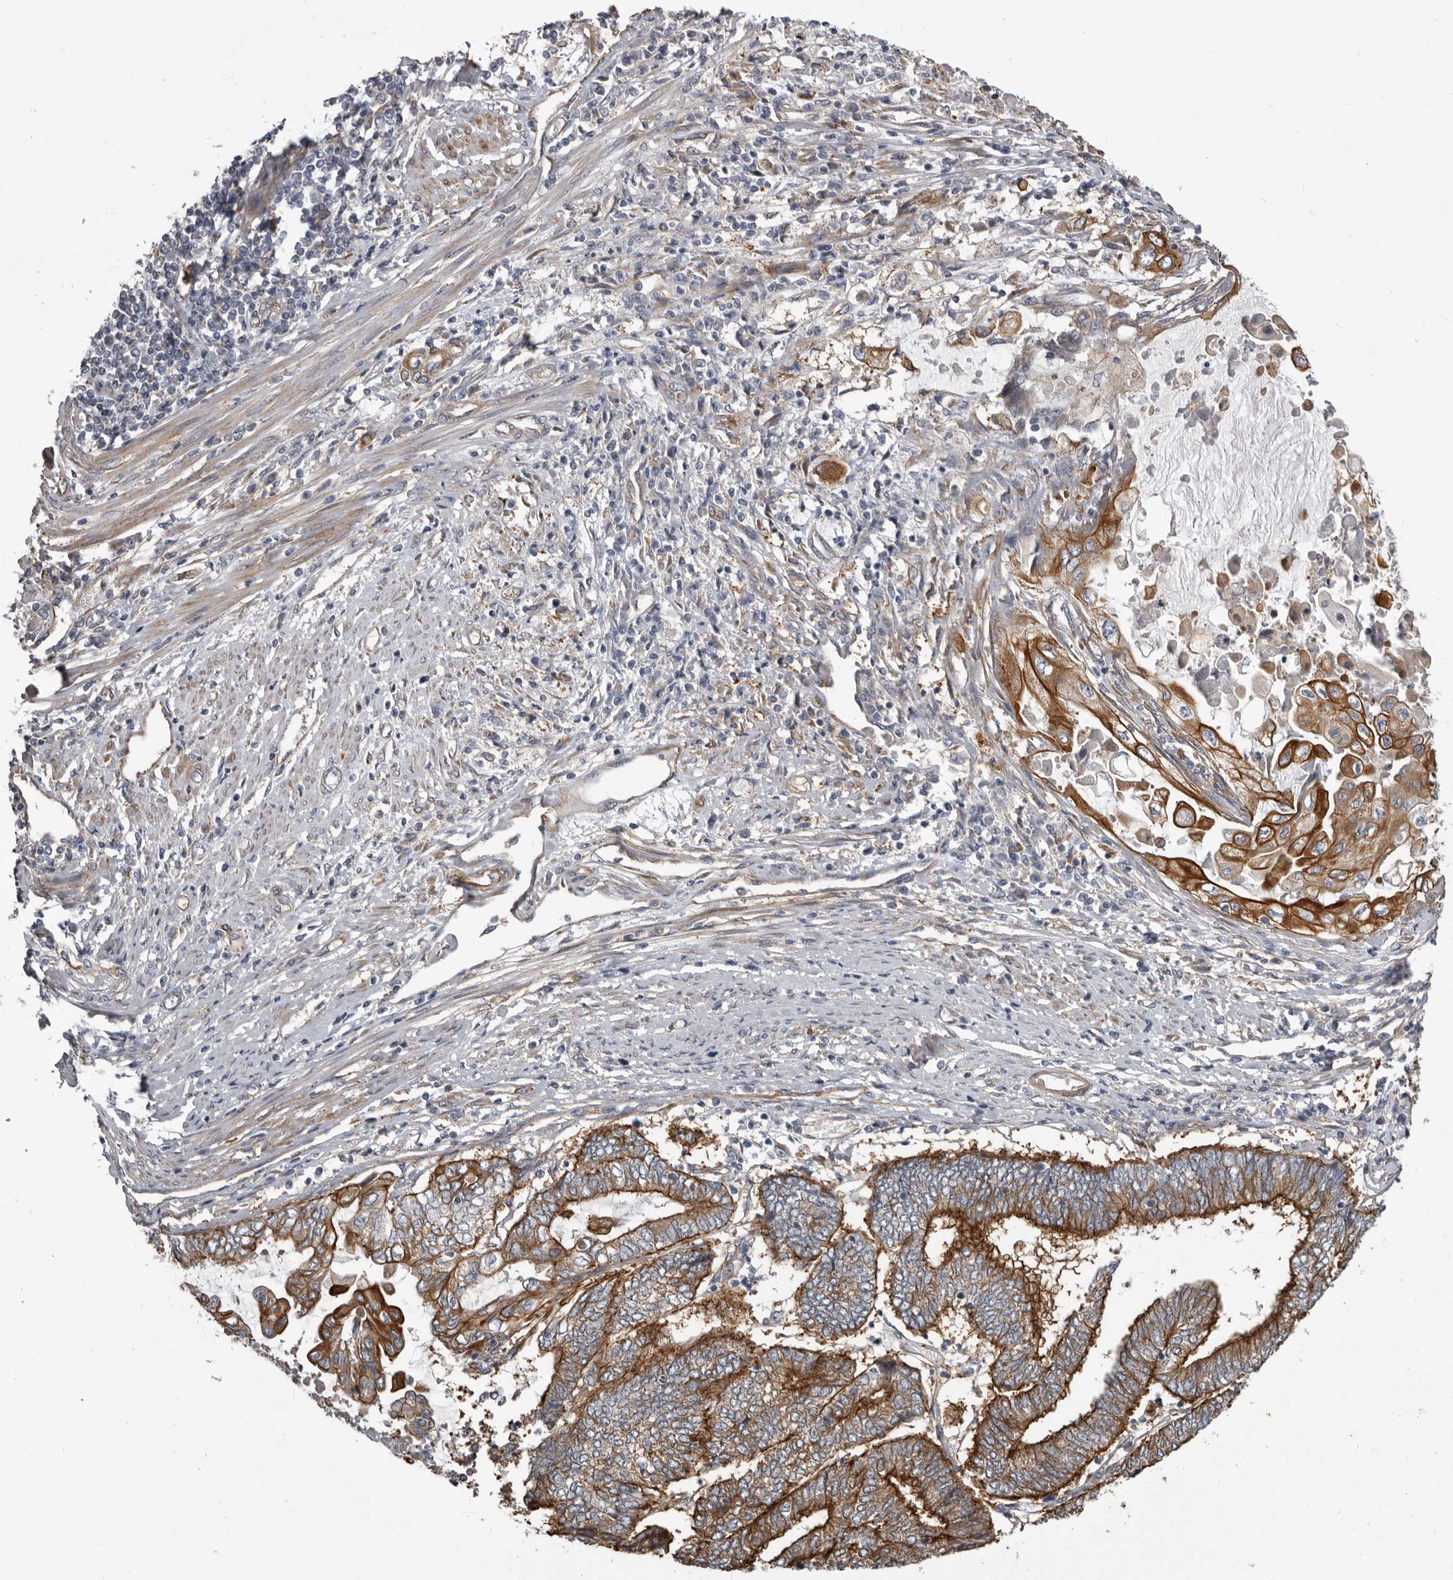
{"staining": {"intensity": "strong", "quantity": ">75%", "location": "cytoplasmic/membranous"}, "tissue": "endometrial cancer", "cell_type": "Tumor cells", "image_type": "cancer", "snomed": [{"axis": "morphology", "description": "Adenocarcinoma, NOS"}, {"axis": "topography", "description": "Uterus"}, {"axis": "topography", "description": "Endometrium"}], "caption": "Immunohistochemical staining of endometrial cancer (adenocarcinoma) reveals high levels of strong cytoplasmic/membranous expression in approximately >75% of tumor cells. (IHC, brightfield microscopy, high magnification).", "gene": "ENAH", "patient": {"sex": "female", "age": 70}}